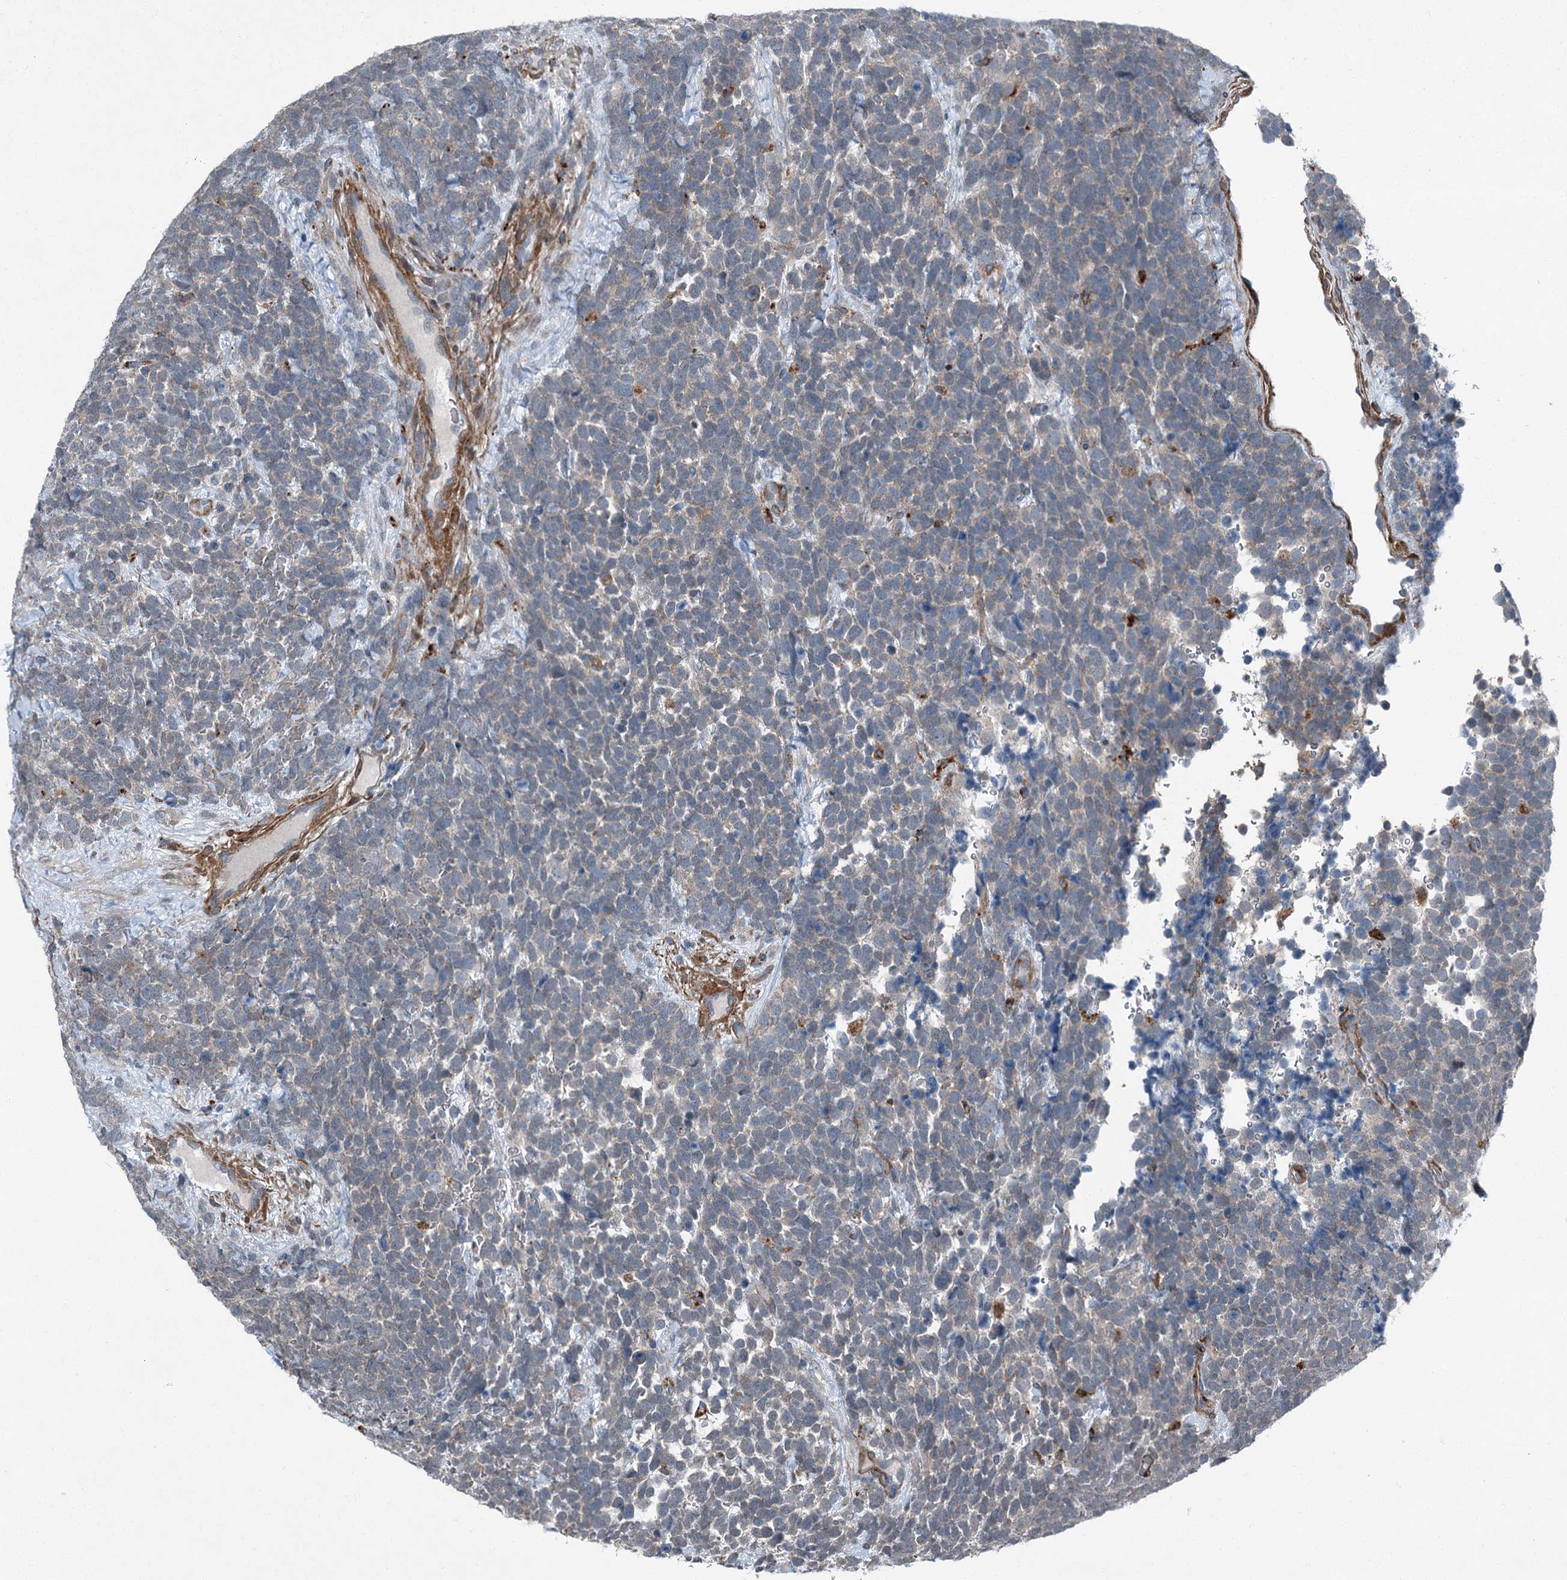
{"staining": {"intensity": "weak", "quantity": "<25%", "location": "cytoplasmic/membranous"}, "tissue": "urothelial cancer", "cell_type": "Tumor cells", "image_type": "cancer", "snomed": [{"axis": "morphology", "description": "Urothelial carcinoma, High grade"}, {"axis": "topography", "description": "Urinary bladder"}], "caption": "Photomicrograph shows no significant protein staining in tumor cells of urothelial cancer.", "gene": "AXL", "patient": {"sex": "female", "age": 82}}